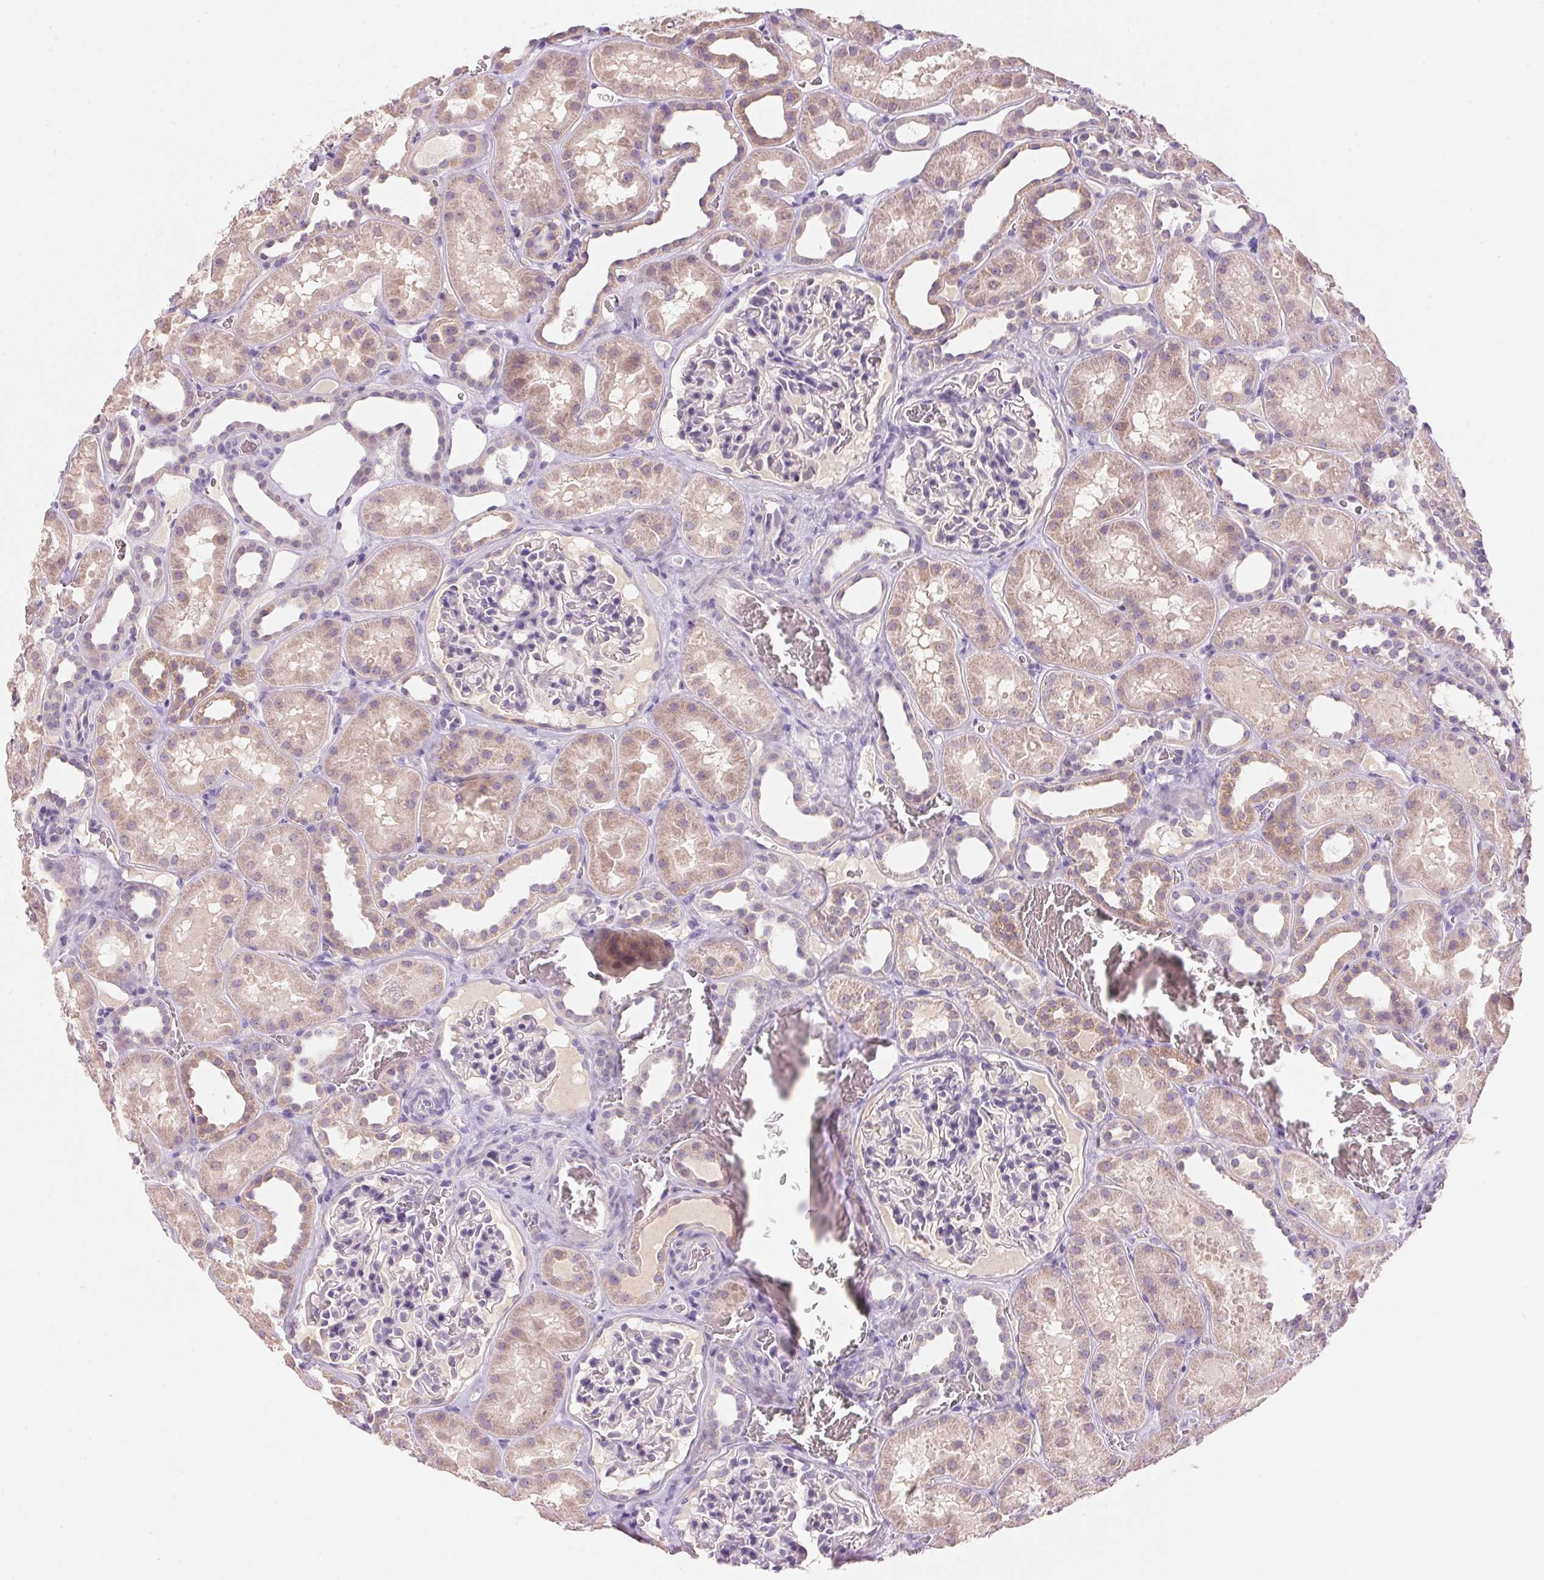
{"staining": {"intensity": "negative", "quantity": "none", "location": "none"}, "tissue": "kidney", "cell_type": "Cells in glomeruli", "image_type": "normal", "snomed": [{"axis": "morphology", "description": "Normal tissue, NOS"}, {"axis": "topography", "description": "Kidney"}], "caption": "There is no significant staining in cells in glomeruli of kidney. The staining is performed using DAB brown chromogen with nuclei counter-stained in using hematoxylin.", "gene": "CYP11B1", "patient": {"sex": "female", "age": 41}}